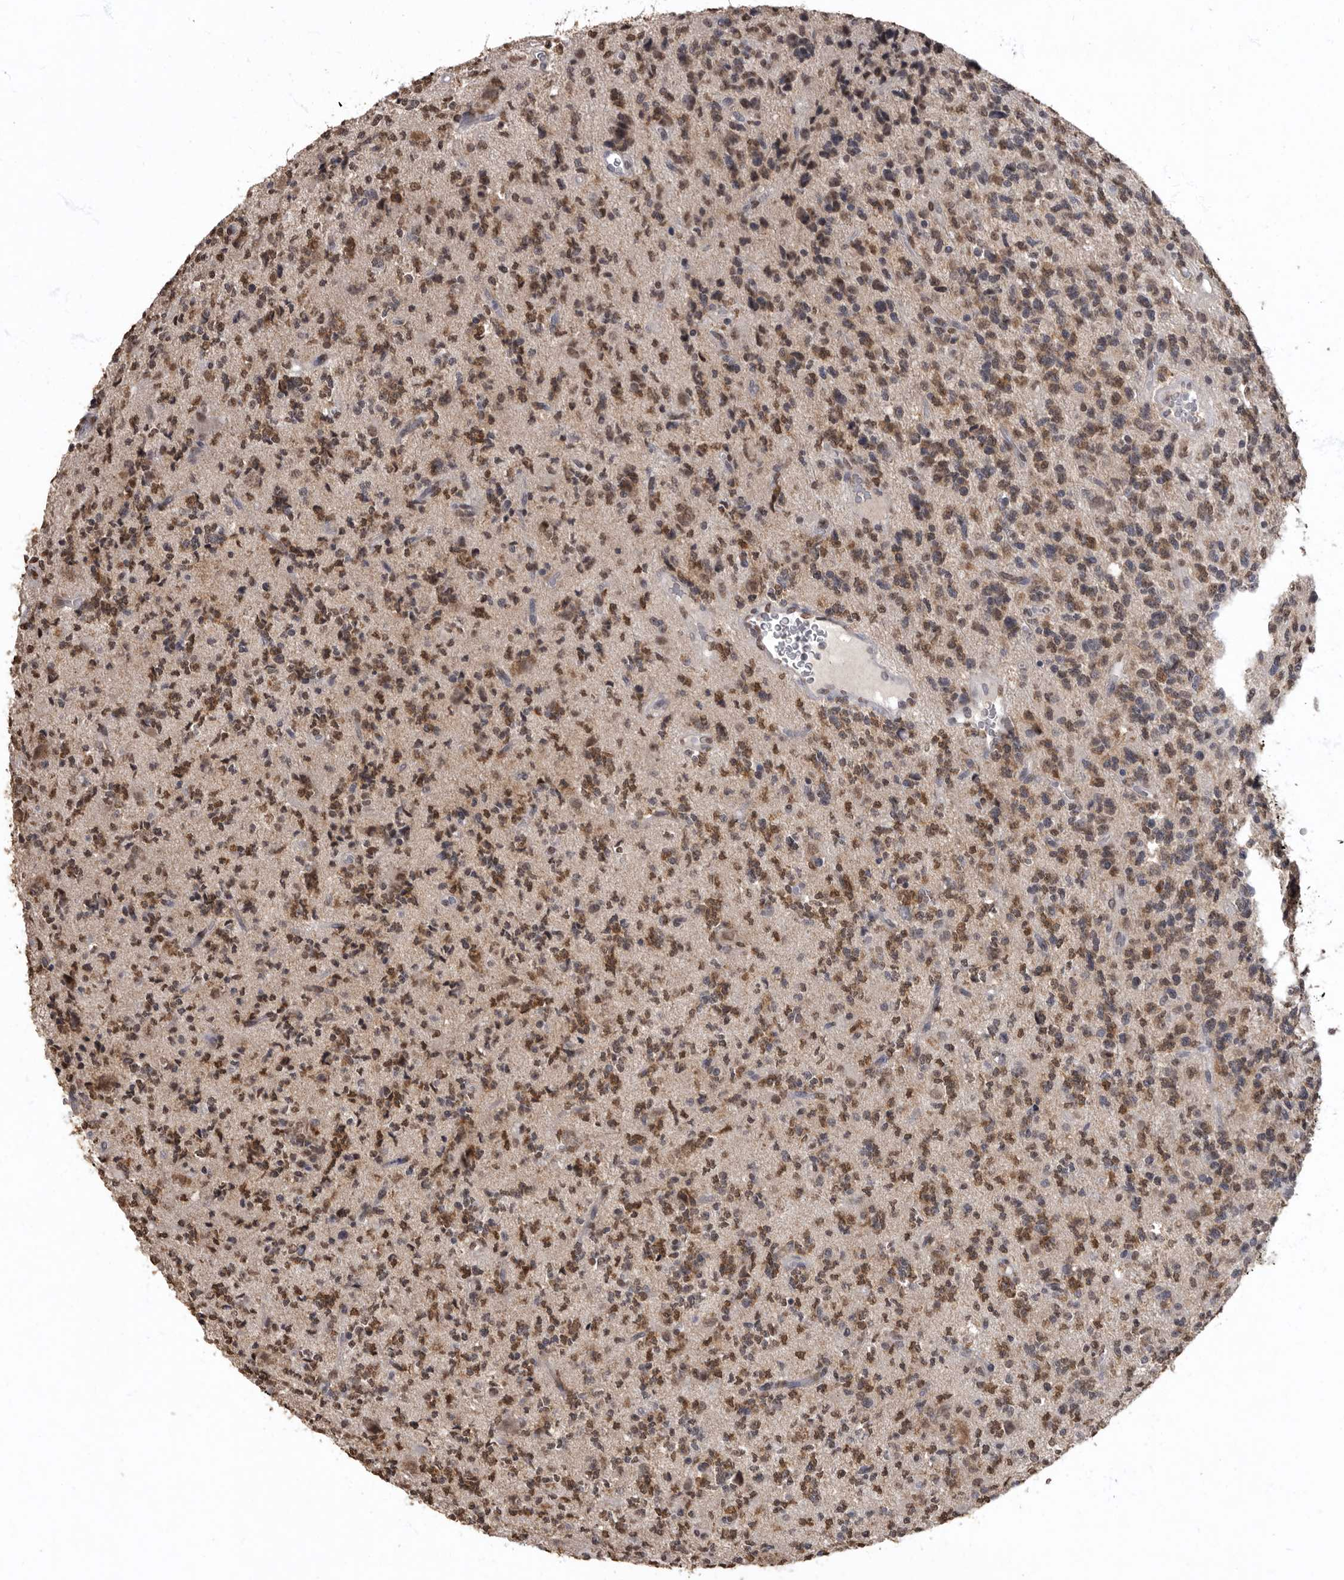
{"staining": {"intensity": "moderate", "quantity": "25%-75%", "location": "cytoplasmic/membranous"}, "tissue": "glioma", "cell_type": "Tumor cells", "image_type": "cancer", "snomed": [{"axis": "morphology", "description": "Glioma, malignant, High grade"}, {"axis": "topography", "description": "Brain"}], "caption": "Protein staining displays moderate cytoplasmic/membranous expression in about 25%-75% of tumor cells in glioma.", "gene": "NBL1", "patient": {"sex": "female", "age": 62}}